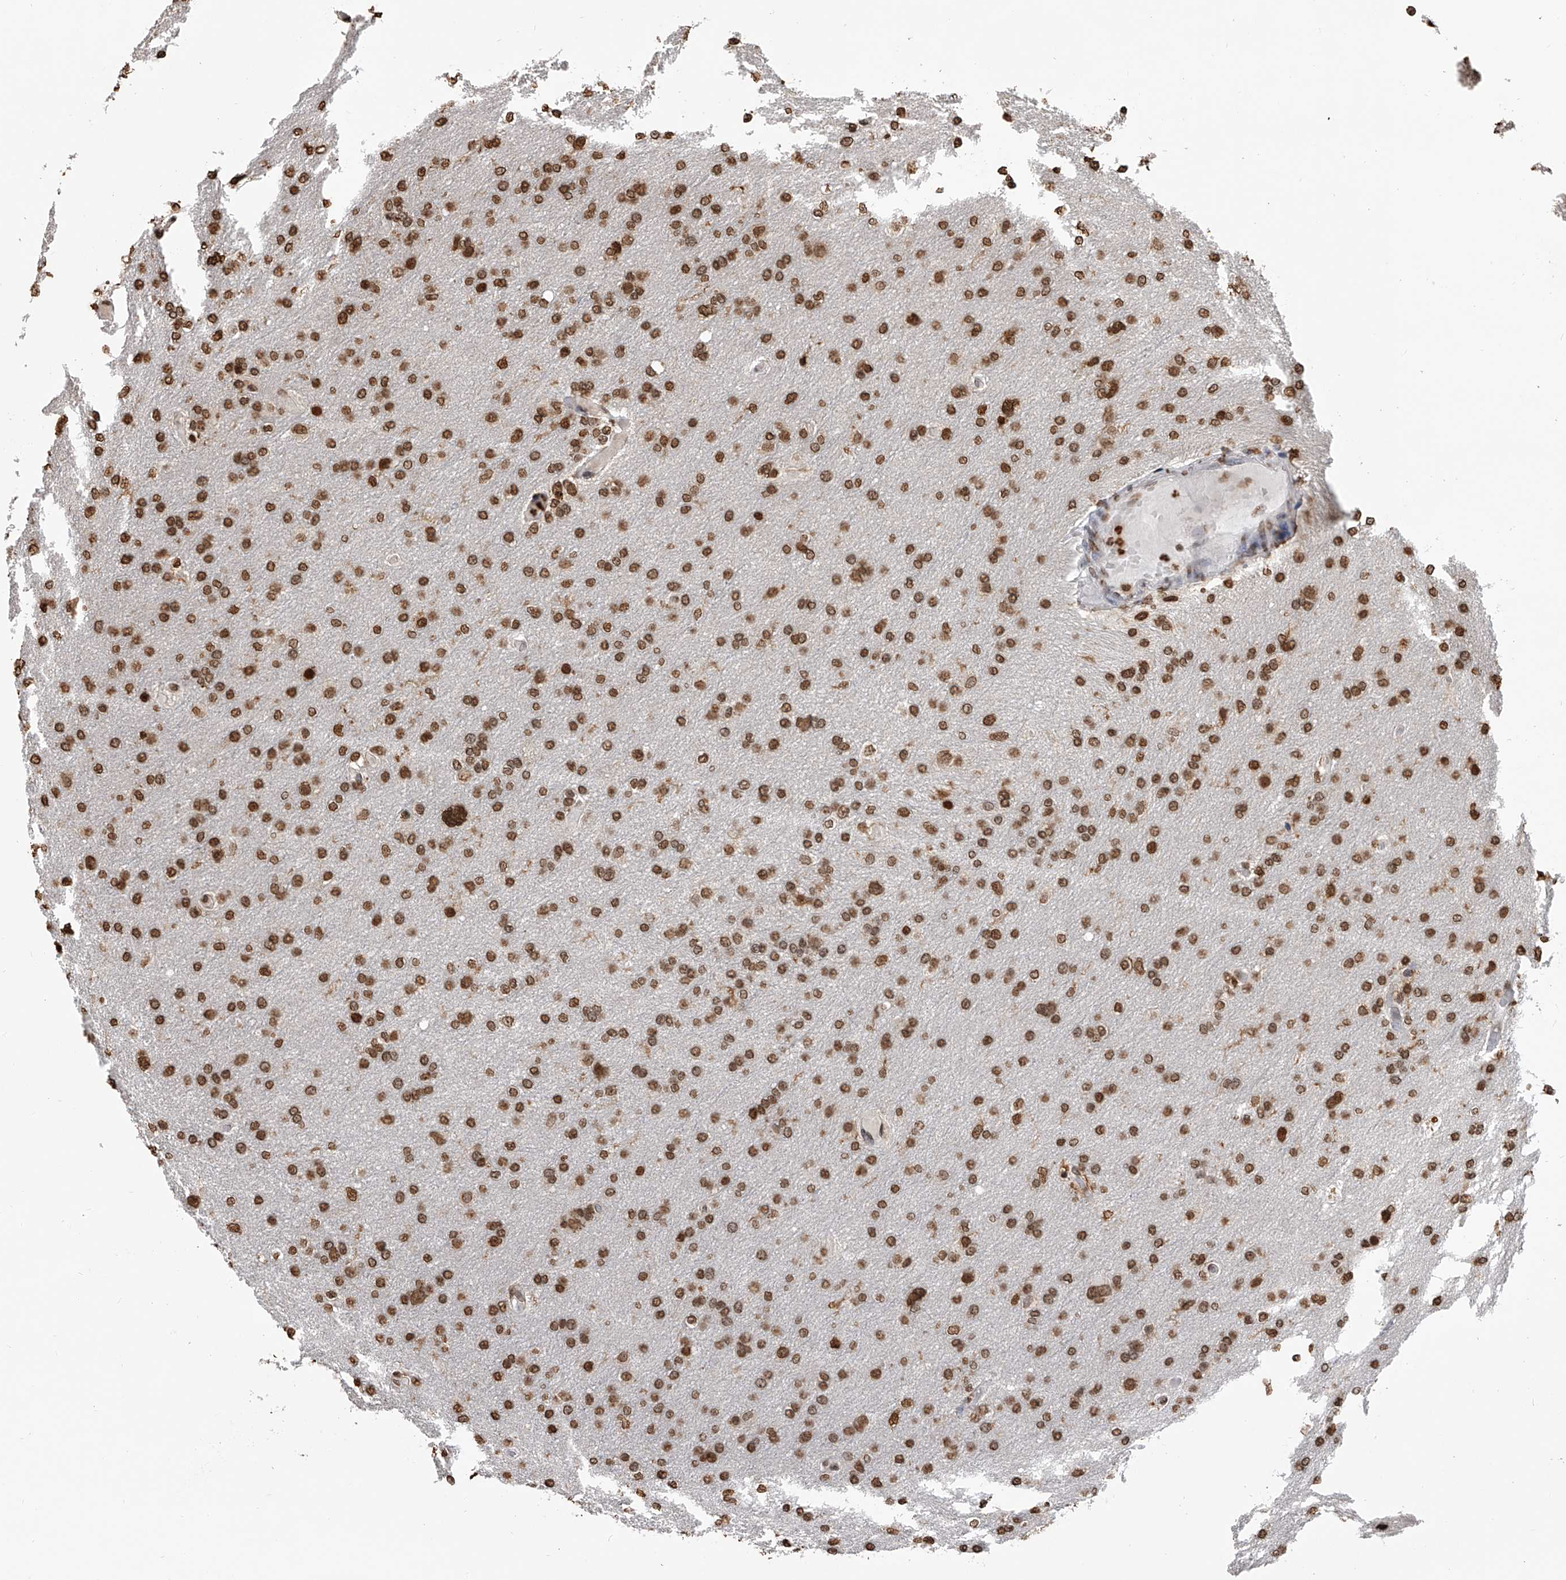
{"staining": {"intensity": "moderate", "quantity": ">75%", "location": "nuclear"}, "tissue": "glioma", "cell_type": "Tumor cells", "image_type": "cancer", "snomed": [{"axis": "morphology", "description": "Glioma, malignant, High grade"}, {"axis": "topography", "description": "Cerebral cortex"}], "caption": "Malignant glioma (high-grade) stained for a protein shows moderate nuclear positivity in tumor cells.", "gene": "CFAP410", "patient": {"sex": "female", "age": 36}}